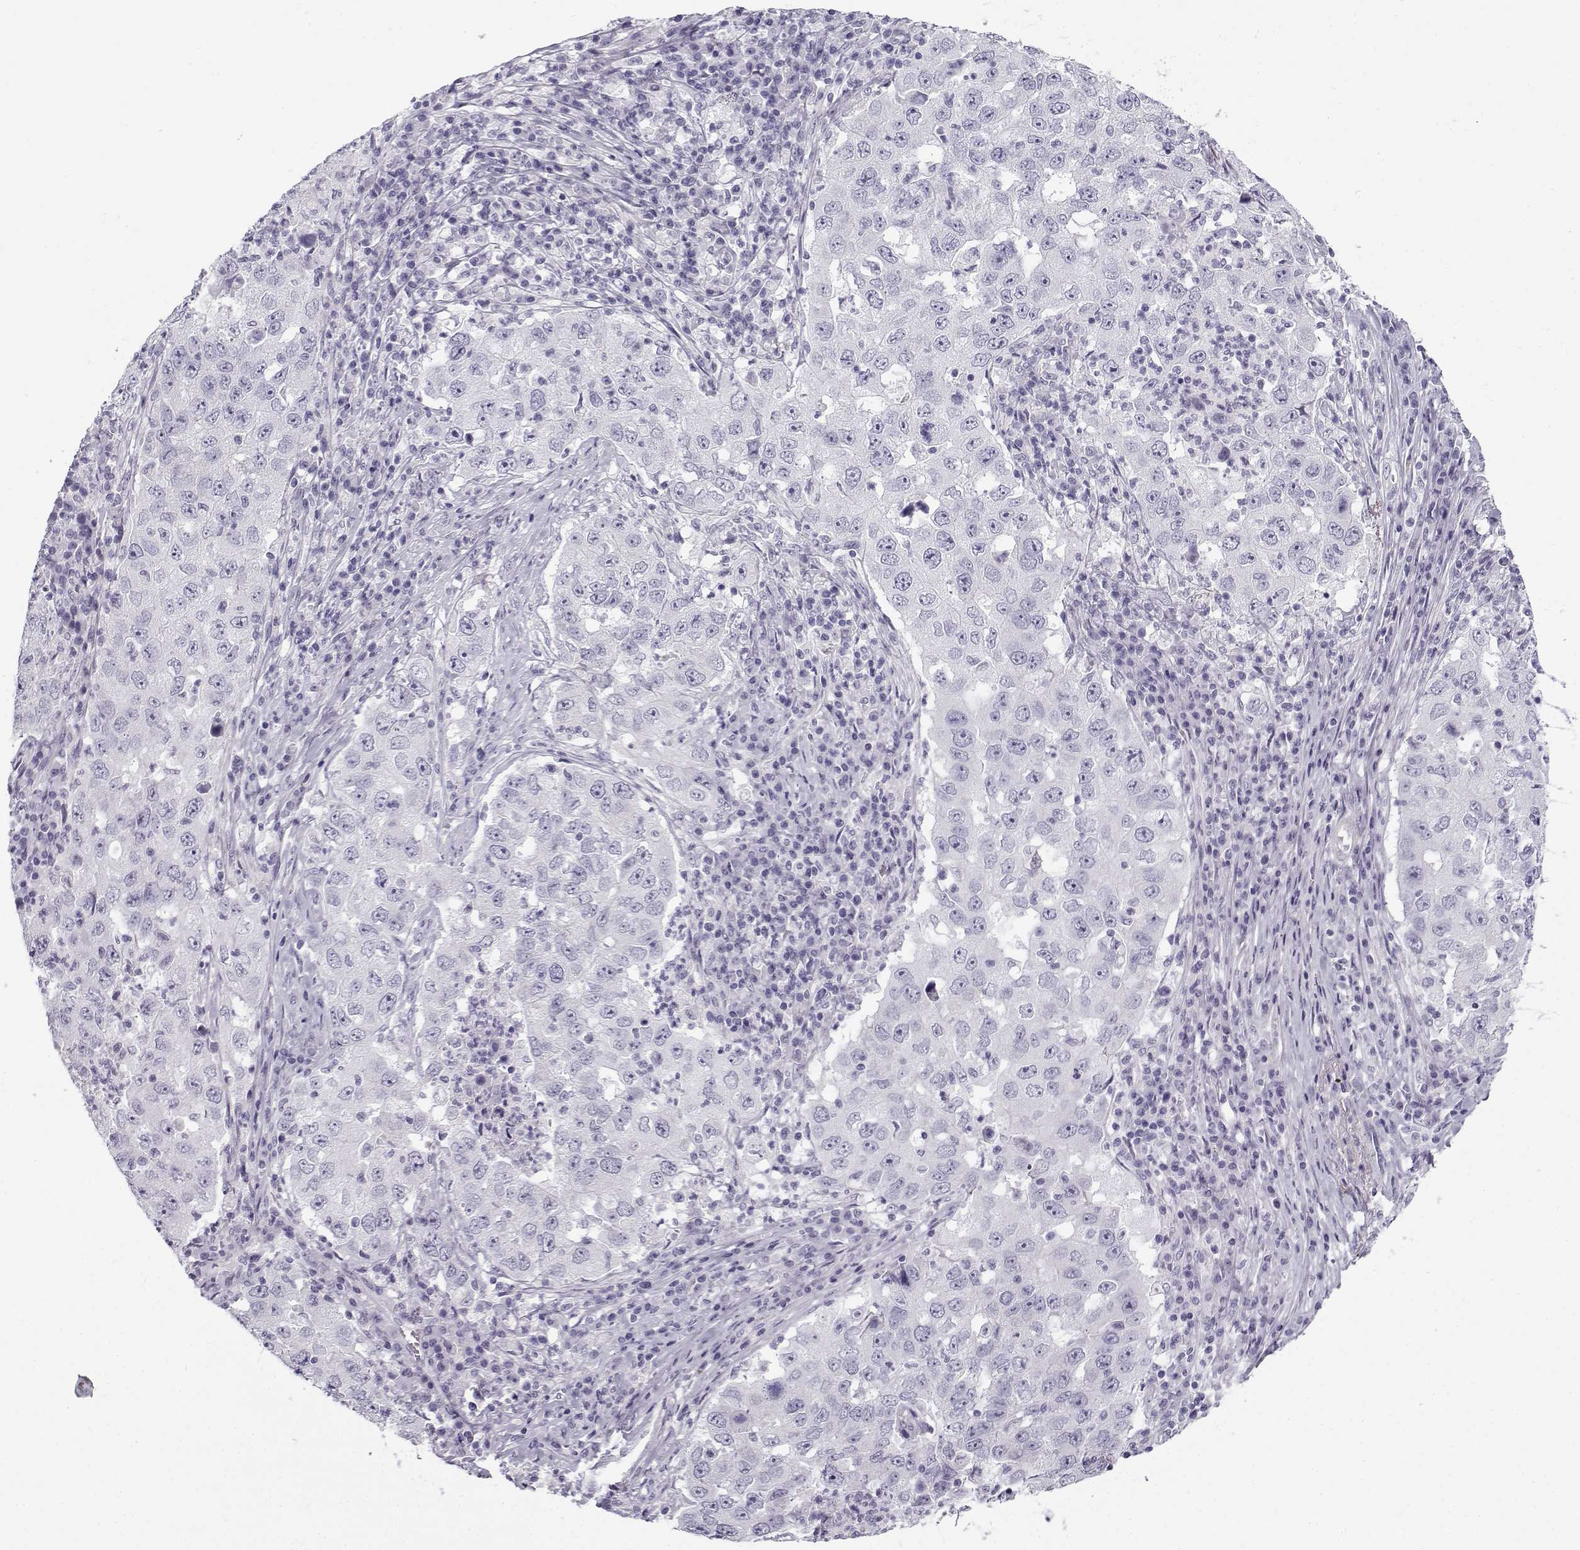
{"staining": {"intensity": "negative", "quantity": "none", "location": "none"}, "tissue": "lung cancer", "cell_type": "Tumor cells", "image_type": "cancer", "snomed": [{"axis": "morphology", "description": "Adenocarcinoma, NOS"}, {"axis": "topography", "description": "Lung"}], "caption": "DAB immunohistochemical staining of lung adenocarcinoma exhibits no significant positivity in tumor cells. Brightfield microscopy of IHC stained with DAB (brown) and hematoxylin (blue), captured at high magnification.", "gene": "GTSF1L", "patient": {"sex": "male", "age": 73}}